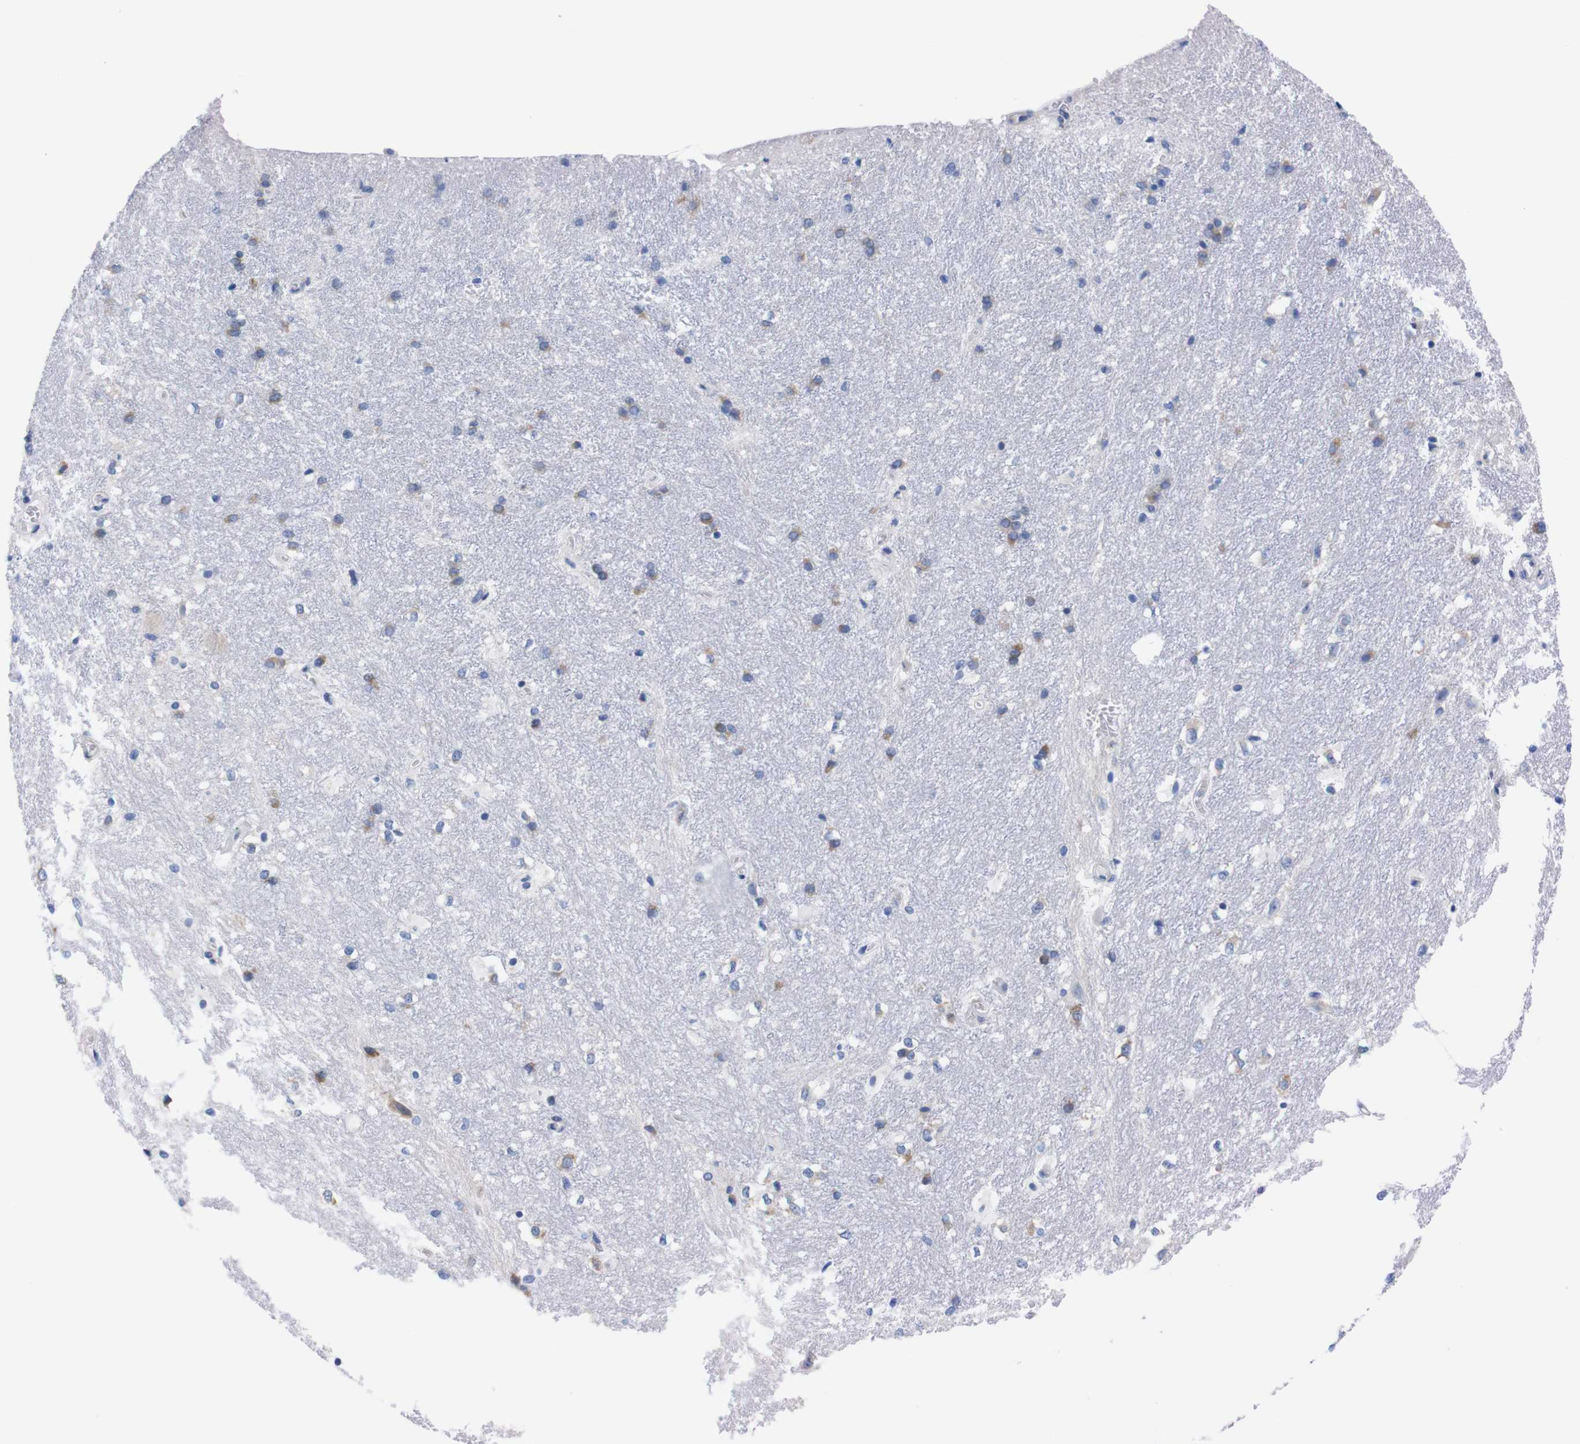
{"staining": {"intensity": "weak", "quantity": "<25%", "location": "cytoplasmic/membranous"}, "tissue": "hippocampus", "cell_type": "Glial cells", "image_type": "normal", "snomed": [{"axis": "morphology", "description": "Normal tissue, NOS"}, {"axis": "topography", "description": "Hippocampus"}], "caption": "The micrograph displays no significant staining in glial cells of hippocampus. The staining was performed using DAB (3,3'-diaminobenzidine) to visualize the protein expression in brown, while the nuclei were stained in blue with hematoxylin (Magnification: 20x).", "gene": "NEBL", "patient": {"sex": "female", "age": 19}}